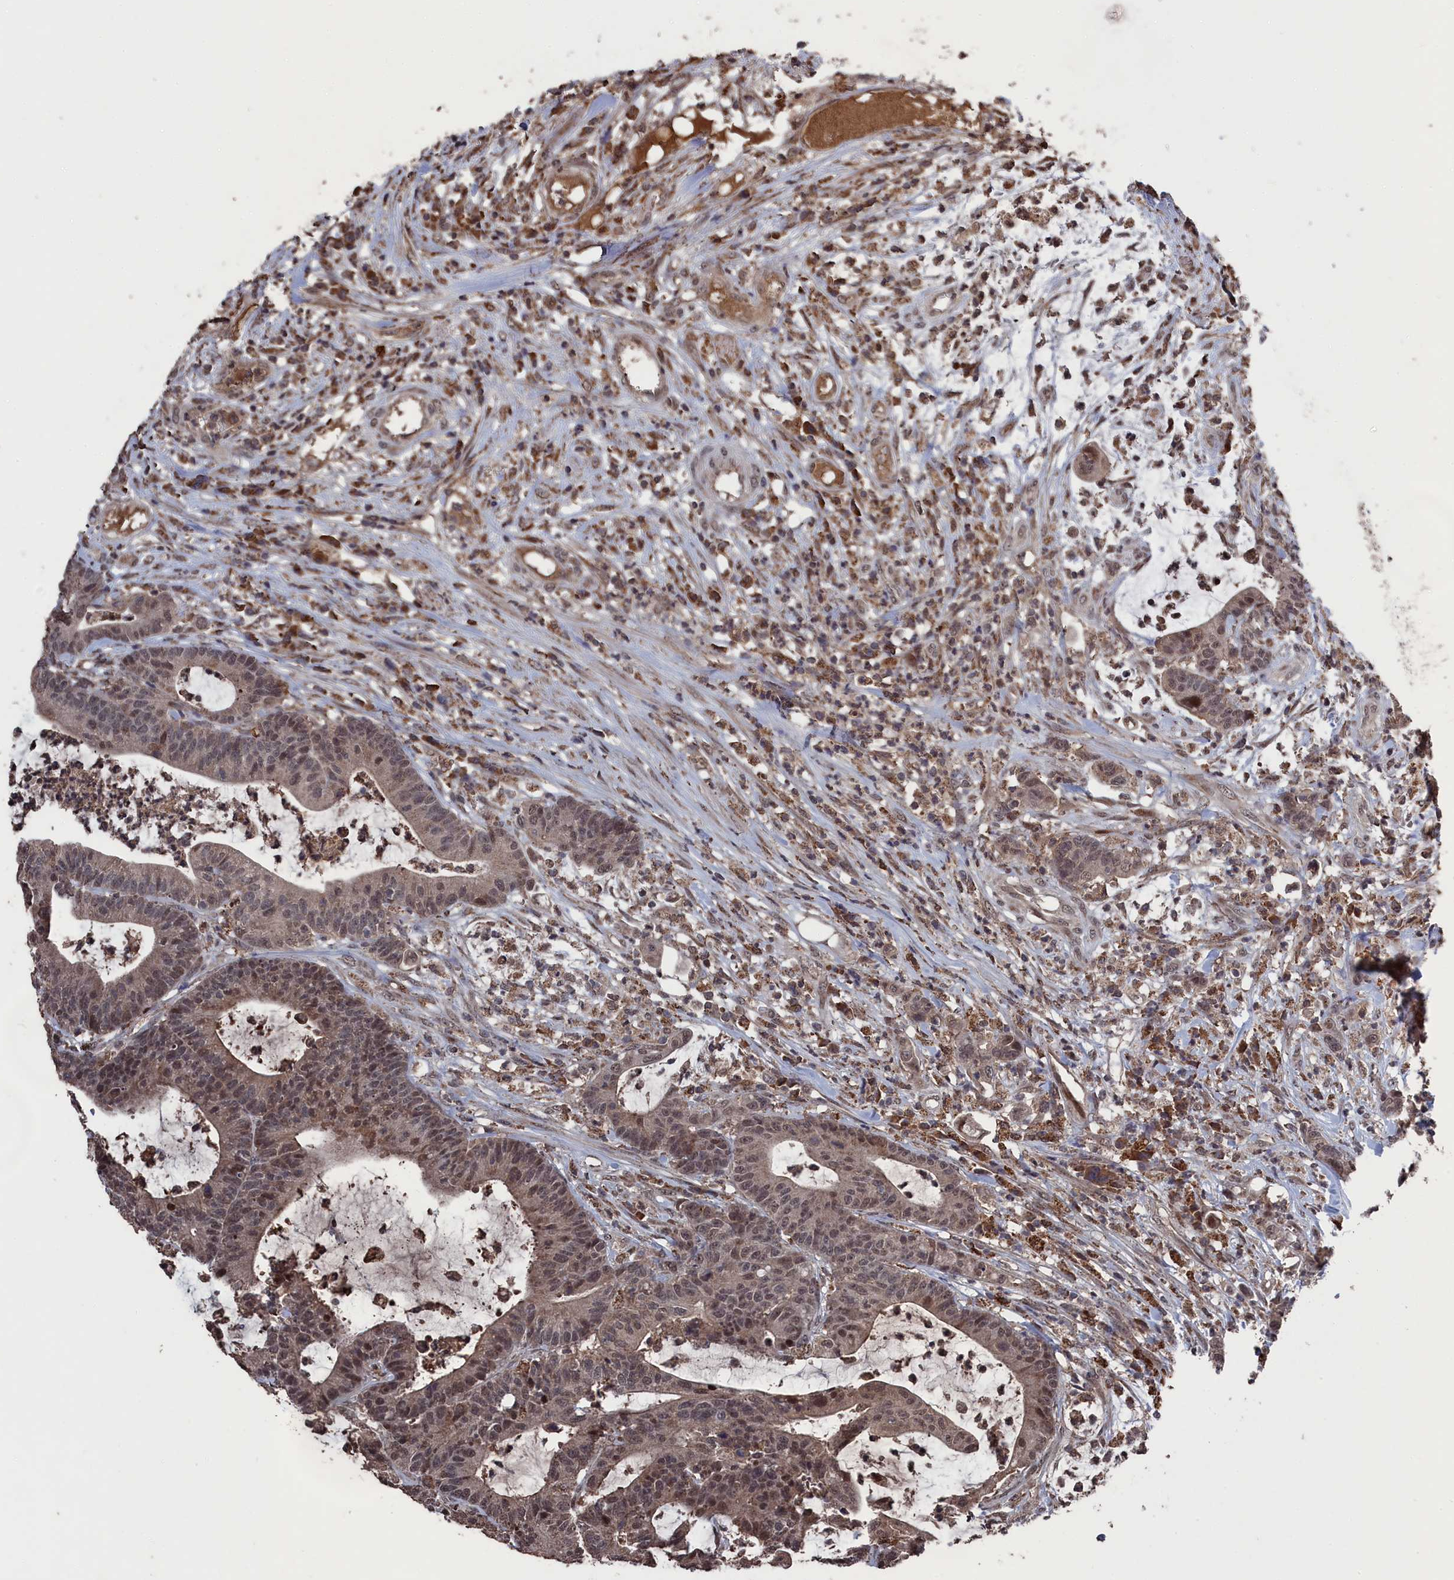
{"staining": {"intensity": "moderate", "quantity": ">75%", "location": "nuclear"}, "tissue": "colorectal cancer", "cell_type": "Tumor cells", "image_type": "cancer", "snomed": [{"axis": "morphology", "description": "Adenocarcinoma, NOS"}, {"axis": "topography", "description": "Colon"}], "caption": "The image exhibits staining of colorectal cancer (adenocarcinoma), revealing moderate nuclear protein expression (brown color) within tumor cells.", "gene": "CEACAM21", "patient": {"sex": "female", "age": 84}}